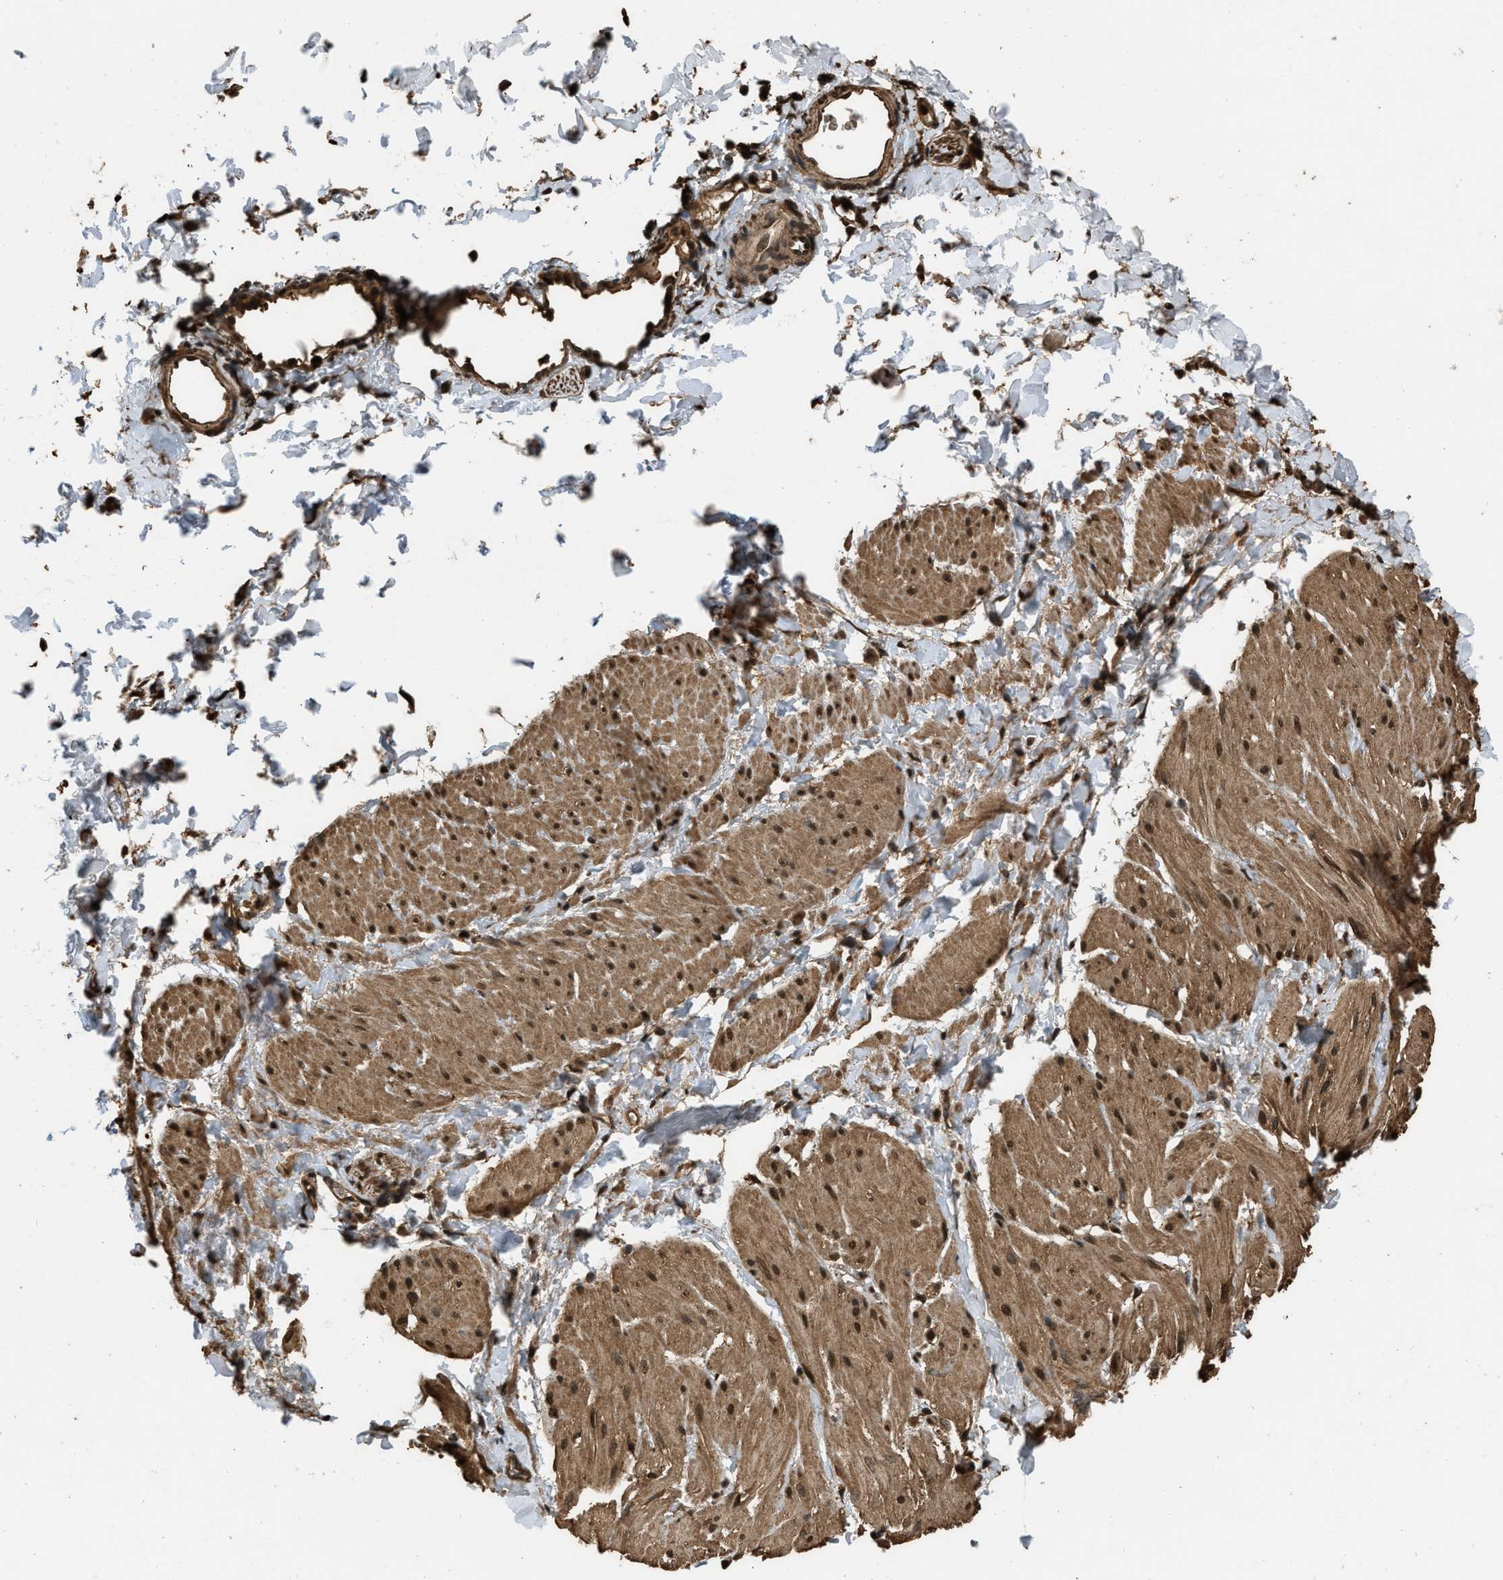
{"staining": {"intensity": "moderate", "quantity": ">75%", "location": "cytoplasmic/membranous,nuclear"}, "tissue": "smooth muscle", "cell_type": "Smooth muscle cells", "image_type": "normal", "snomed": [{"axis": "morphology", "description": "Normal tissue, NOS"}, {"axis": "topography", "description": "Smooth muscle"}], "caption": "Immunohistochemistry histopathology image of unremarkable human smooth muscle stained for a protein (brown), which demonstrates medium levels of moderate cytoplasmic/membranous,nuclear expression in approximately >75% of smooth muscle cells.", "gene": "RAP2A", "patient": {"sex": "male", "age": 16}}